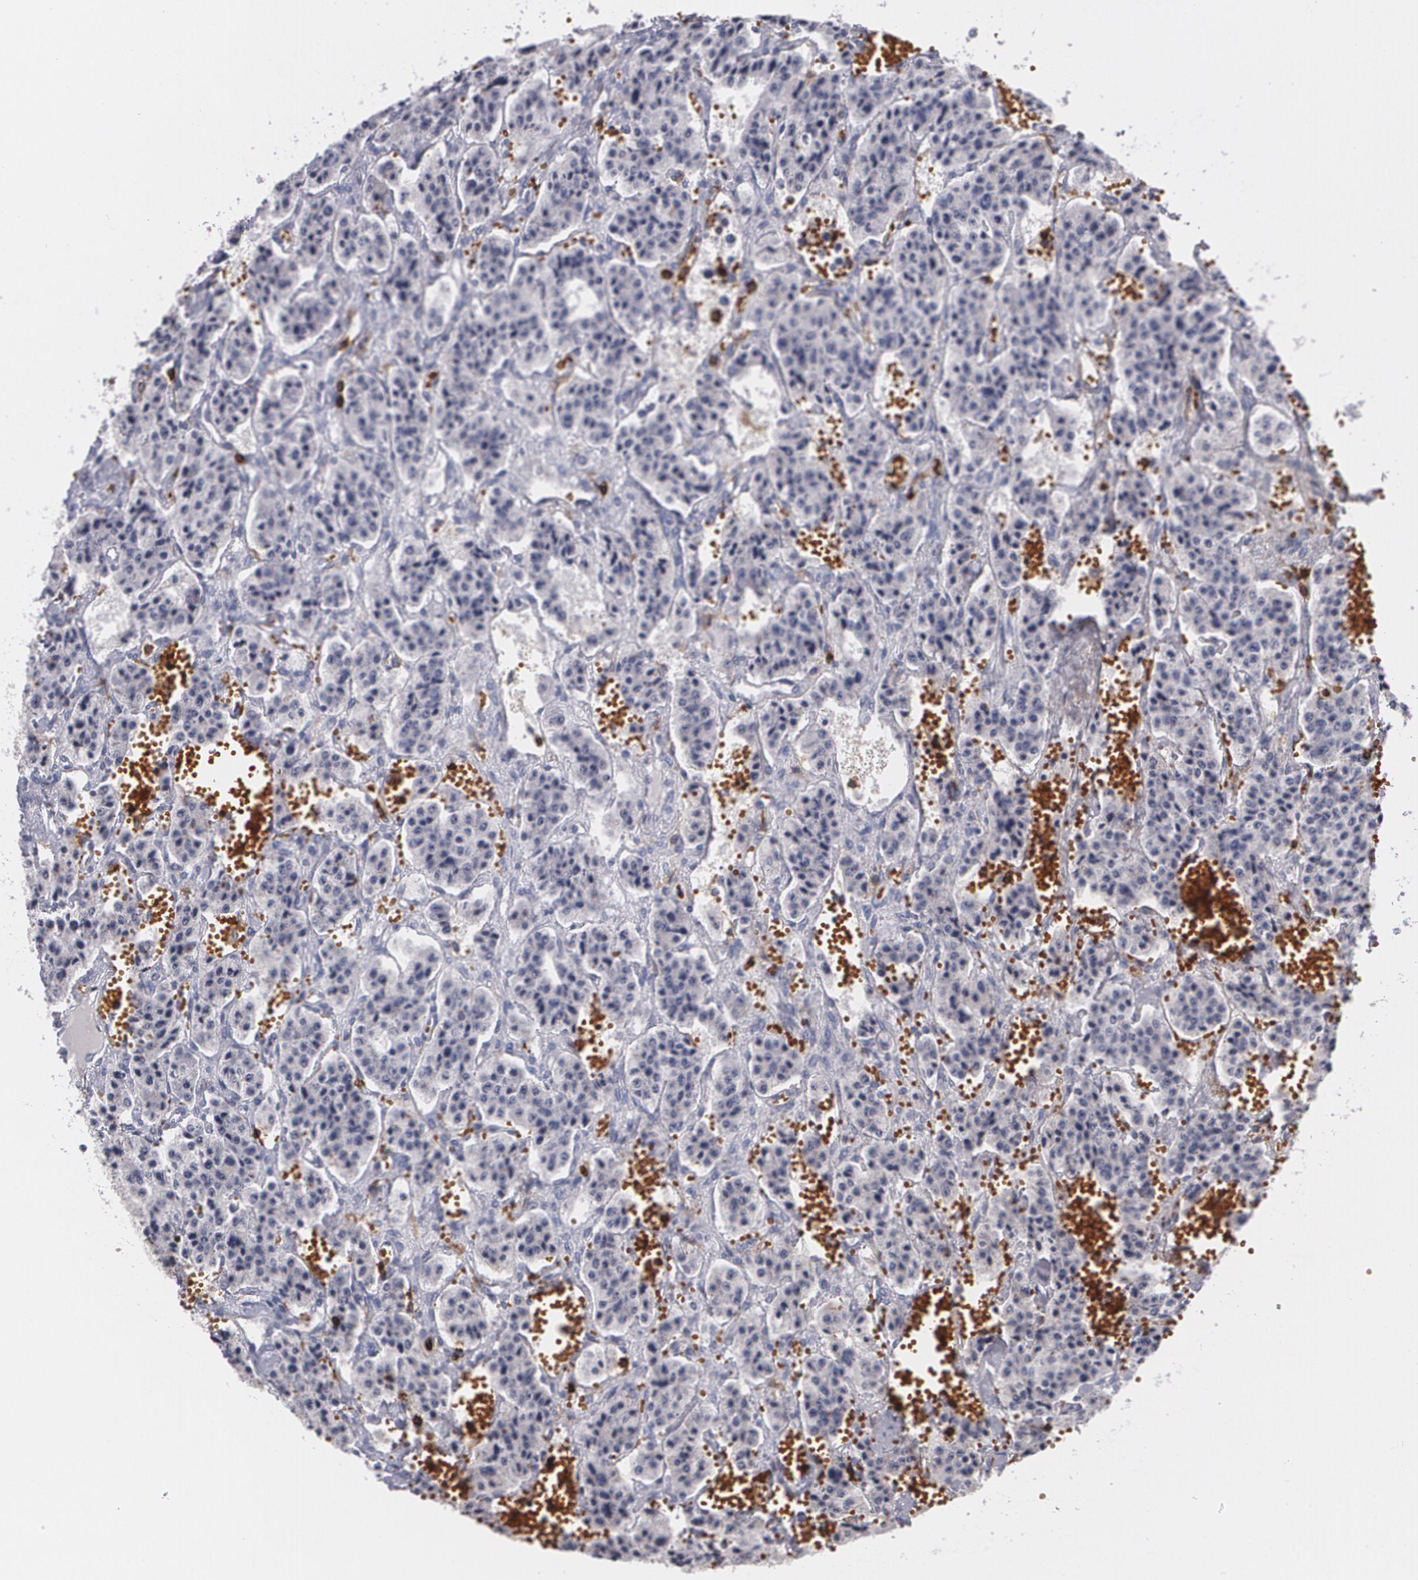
{"staining": {"intensity": "negative", "quantity": "none", "location": "none"}, "tissue": "carcinoid", "cell_type": "Tumor cells", "image_type": "cancer", "snomed": [{"axis": "morphology", "description": "Carcinoid, malignant, NOS"}, {"axis": "topography", "description": "Small intestine"}], "caption": "A high-resolution image shows immunohistochemistry staining of malignant carcinoid, which shows no significant expression in tumor cells.", "gene": "PTPRC", "patient": {"sex": "male", "age": 52}}